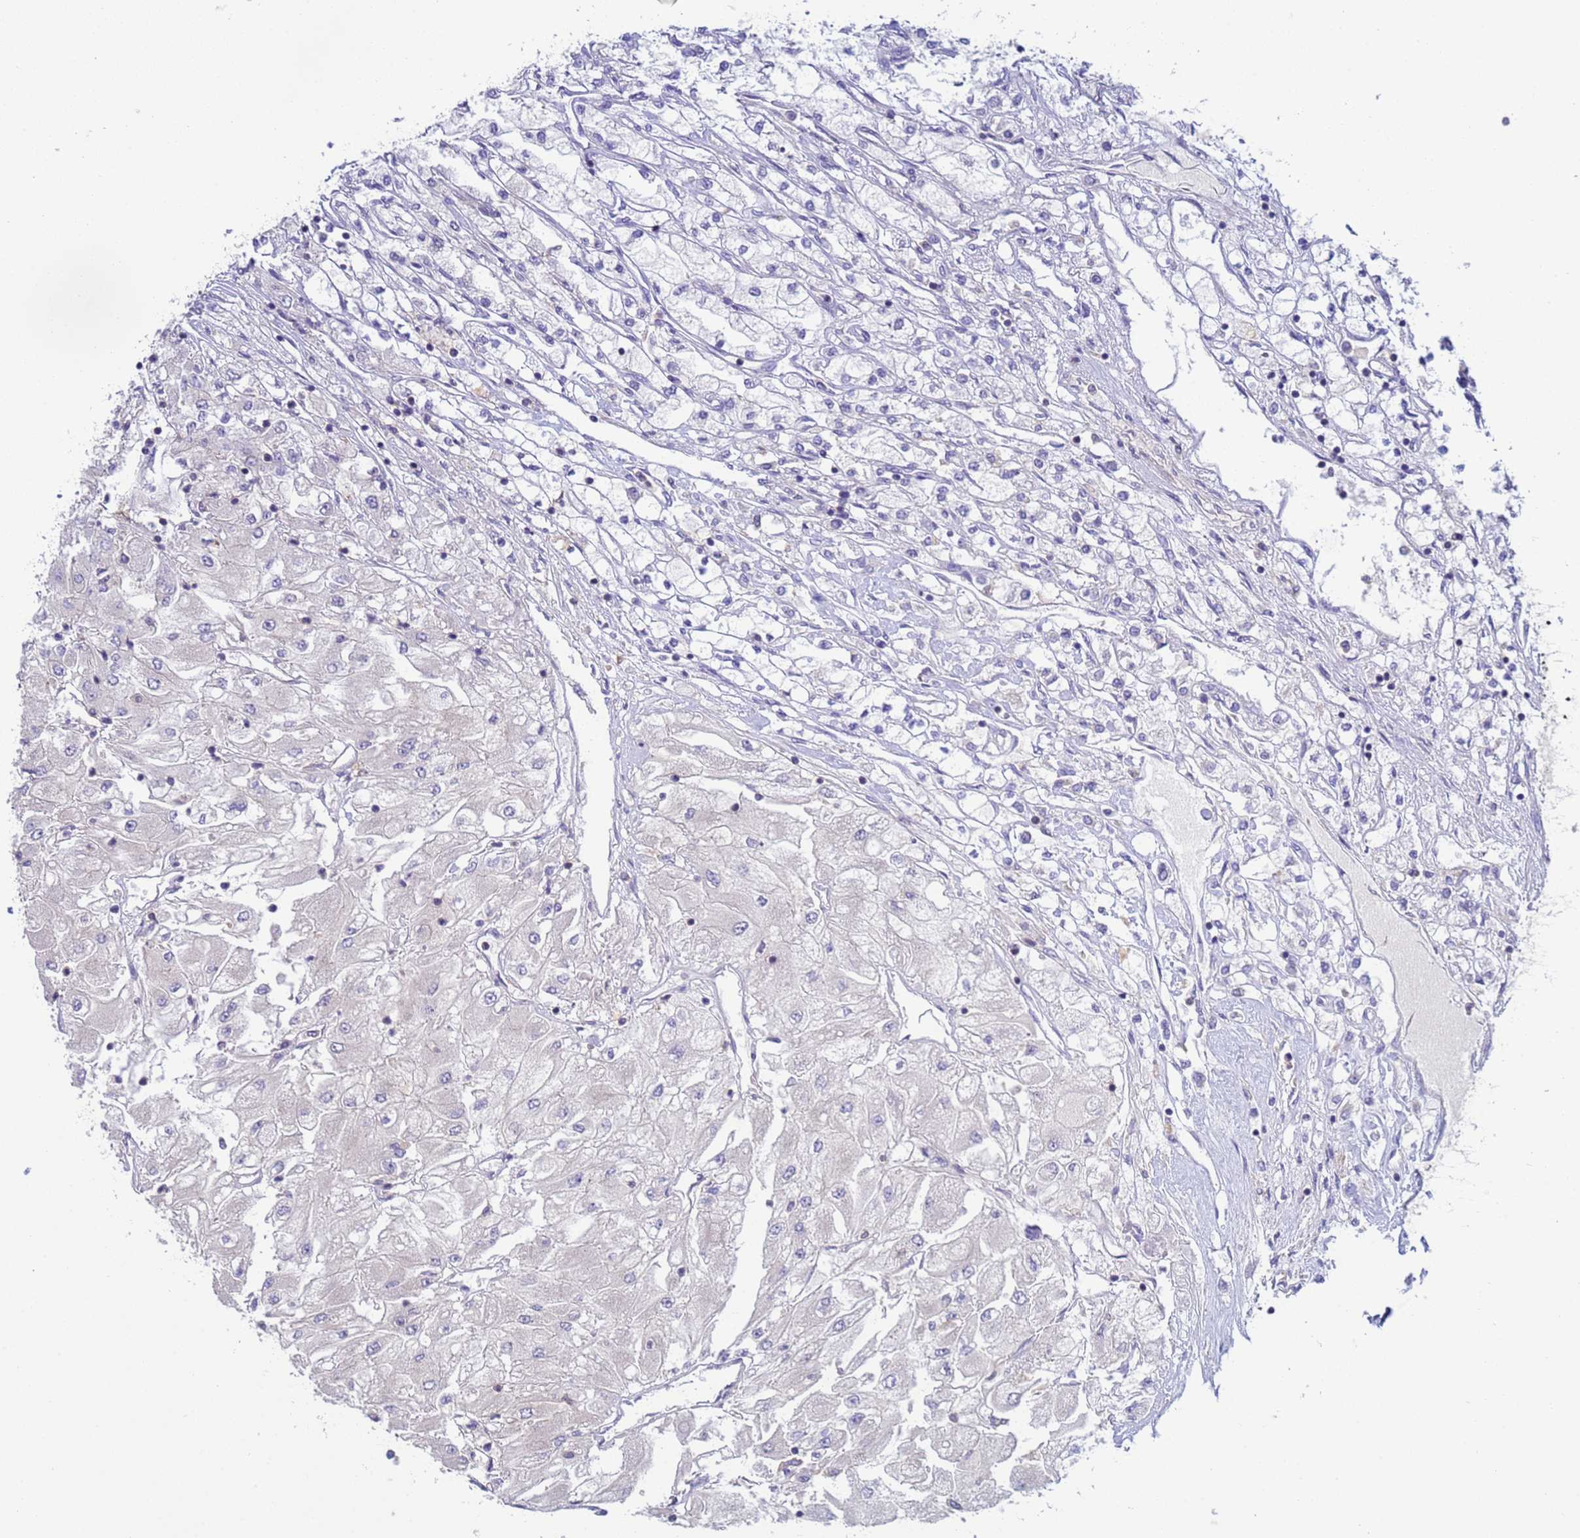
{"staining": {"intensity": "negative", "quantity": "none", "location": "none"}, "tissue": "renal cancer", "cell_type": "Tumor cells", "image_type": "cancer", "snomed": [{"axis": "morphology", "description": "Adenocarcinoma, NOS"}, {"axis": "topography", "description": "Kidney"}], "caption": "The histopathology image reveals no significant positivity in tumor cells of renal cancer (adenocarcinoma).", "gene": "KLHL13", "patient": {"sex": "male", "age": 80}}